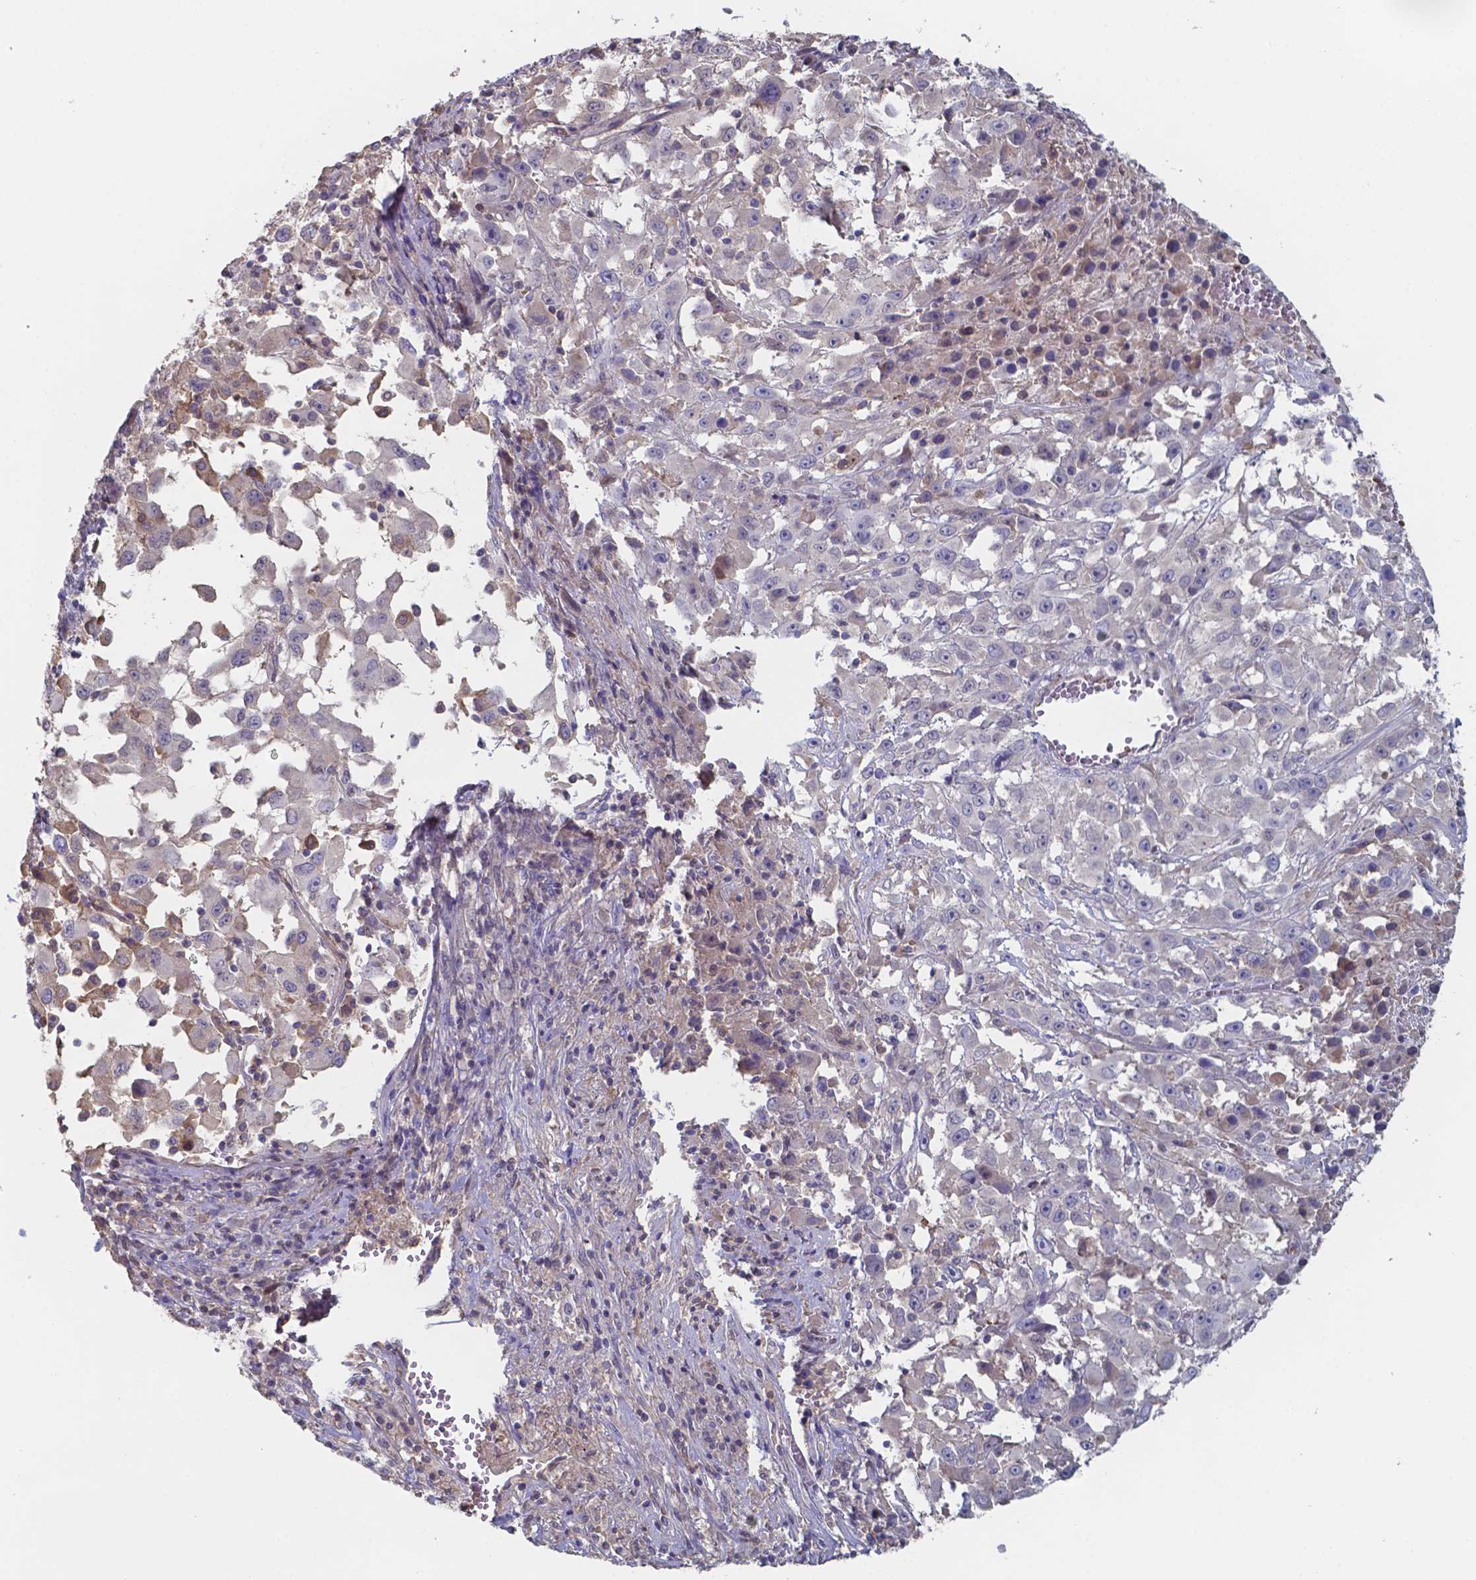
{"staining": {"intensity": "negative", "quantity": "none", "location": "none"}, "tissue": "melanoma", "cell_type": "Tumor cells", "image_type": "cancer", "snomed": [{"axis": "morphology", "description": "Malignant melanoma, Metastatic site"}, {"axis": "topography", "description": "Soft tissue"}], "caption": "A high-resolution histopathology image shows immunohistochemistry staining of malignant melanoma (metastatic site), which exhibits no significant staining in tumor cells. (Brightfield microscopy of DAB immunohistochemistry at high magnification).", "gene": "BTBD17", "patient": {"sex": "male", "age": 50}}